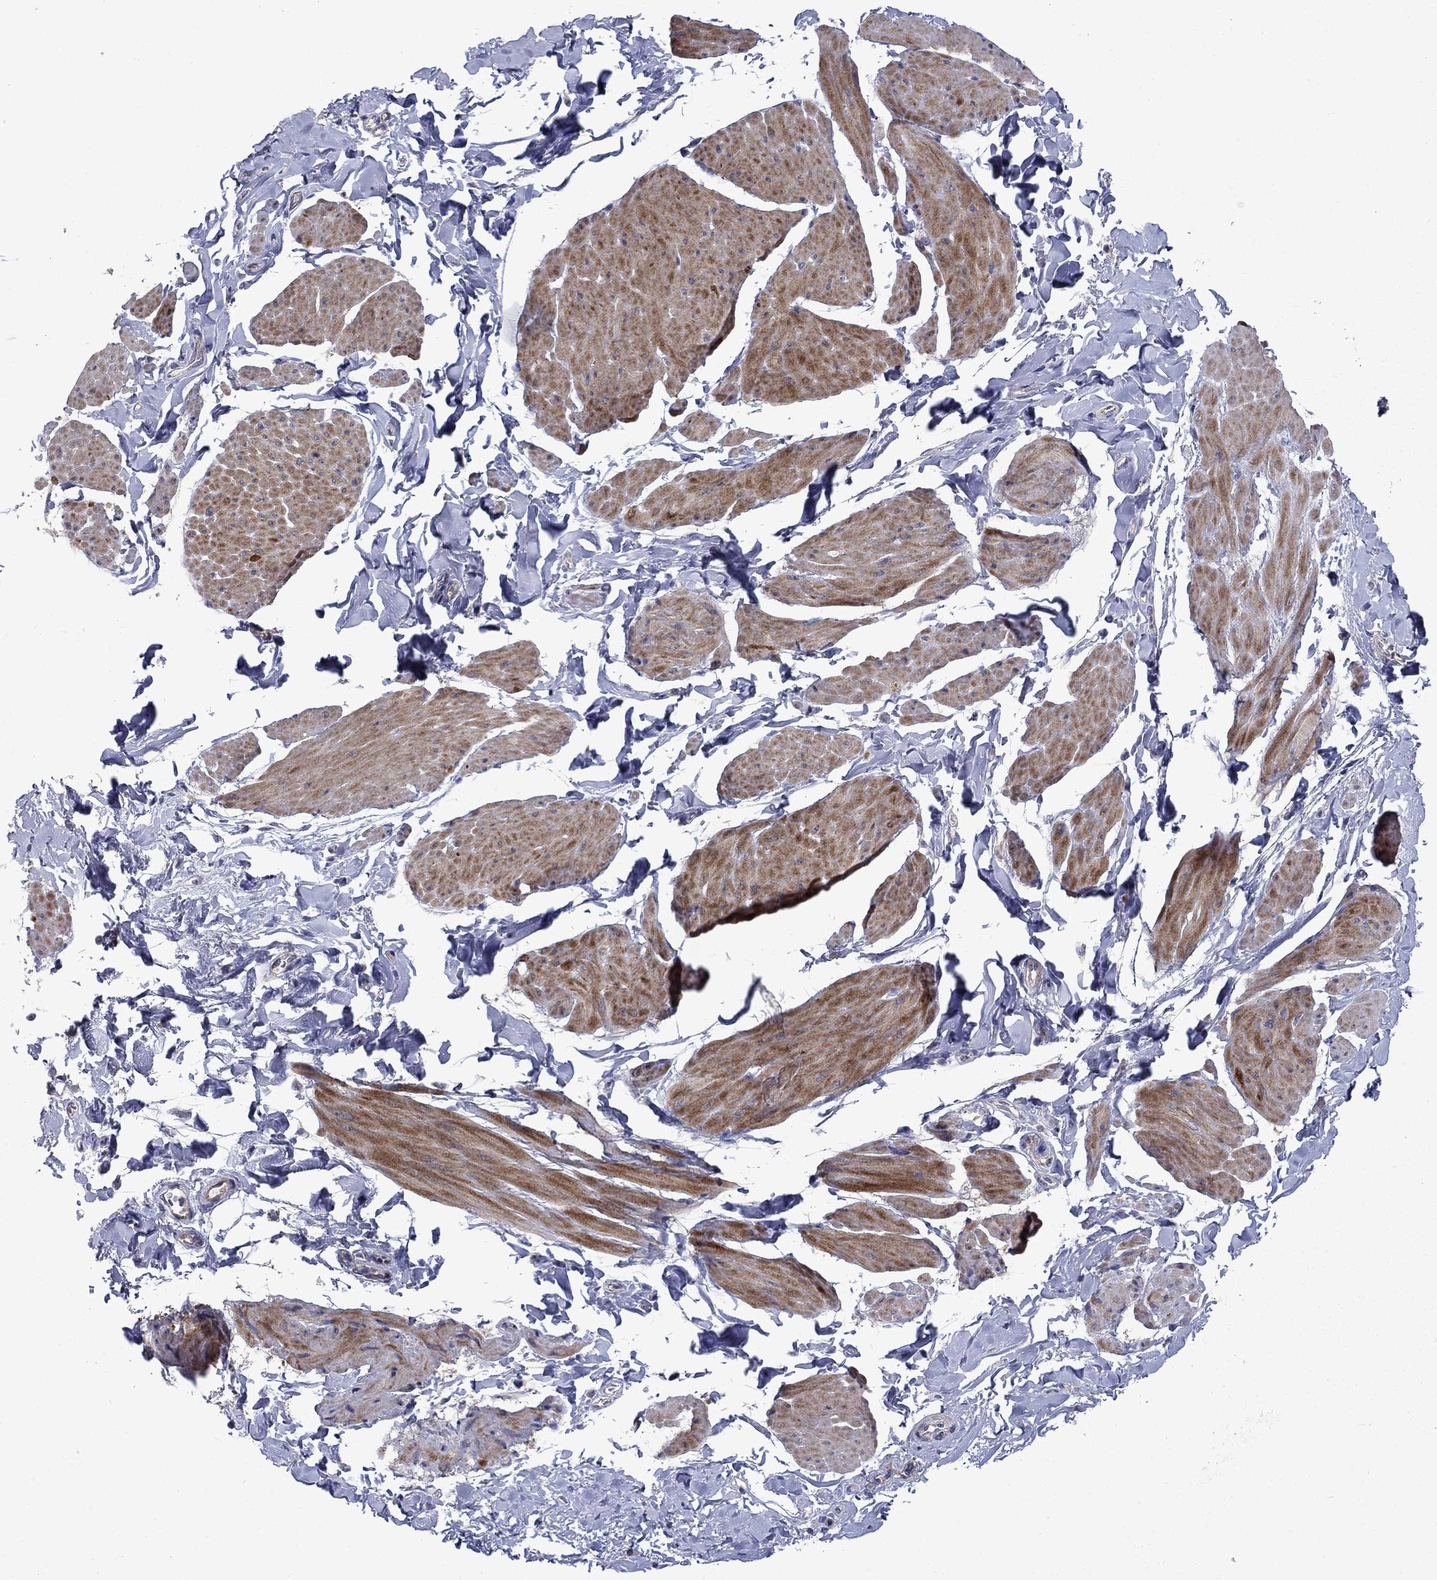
{"staining": {"intensity": "moderate", "quantity": "25%-75%", "location": "cytoplasmic/membranous"}, "tissue": "smooth muscle", "cell_type": "Smooth muscle cells", "image_type": "normal", "snomed": [{"axis": "morphology", "description": "Normal tissue, NOS"}, {"axis": "topography", "description": "Adipose tissue"}, {"axis": "topography", "description": "Smooth muscle"}, {"axis": "topography", "description": "Peripheral nerve tissue"}], "caption": "Immunohistochemical staining of unremarkable smooth muscle demonstrates medium levels of moderate cytoplasmic/membranous expression in approximately 25%-75% of smooth muscle cells. (DAB IHC with brightfield microscopy, high magnification).", "gene": "SLC1A1", "patient": {"sex": "male", "age": 83}}